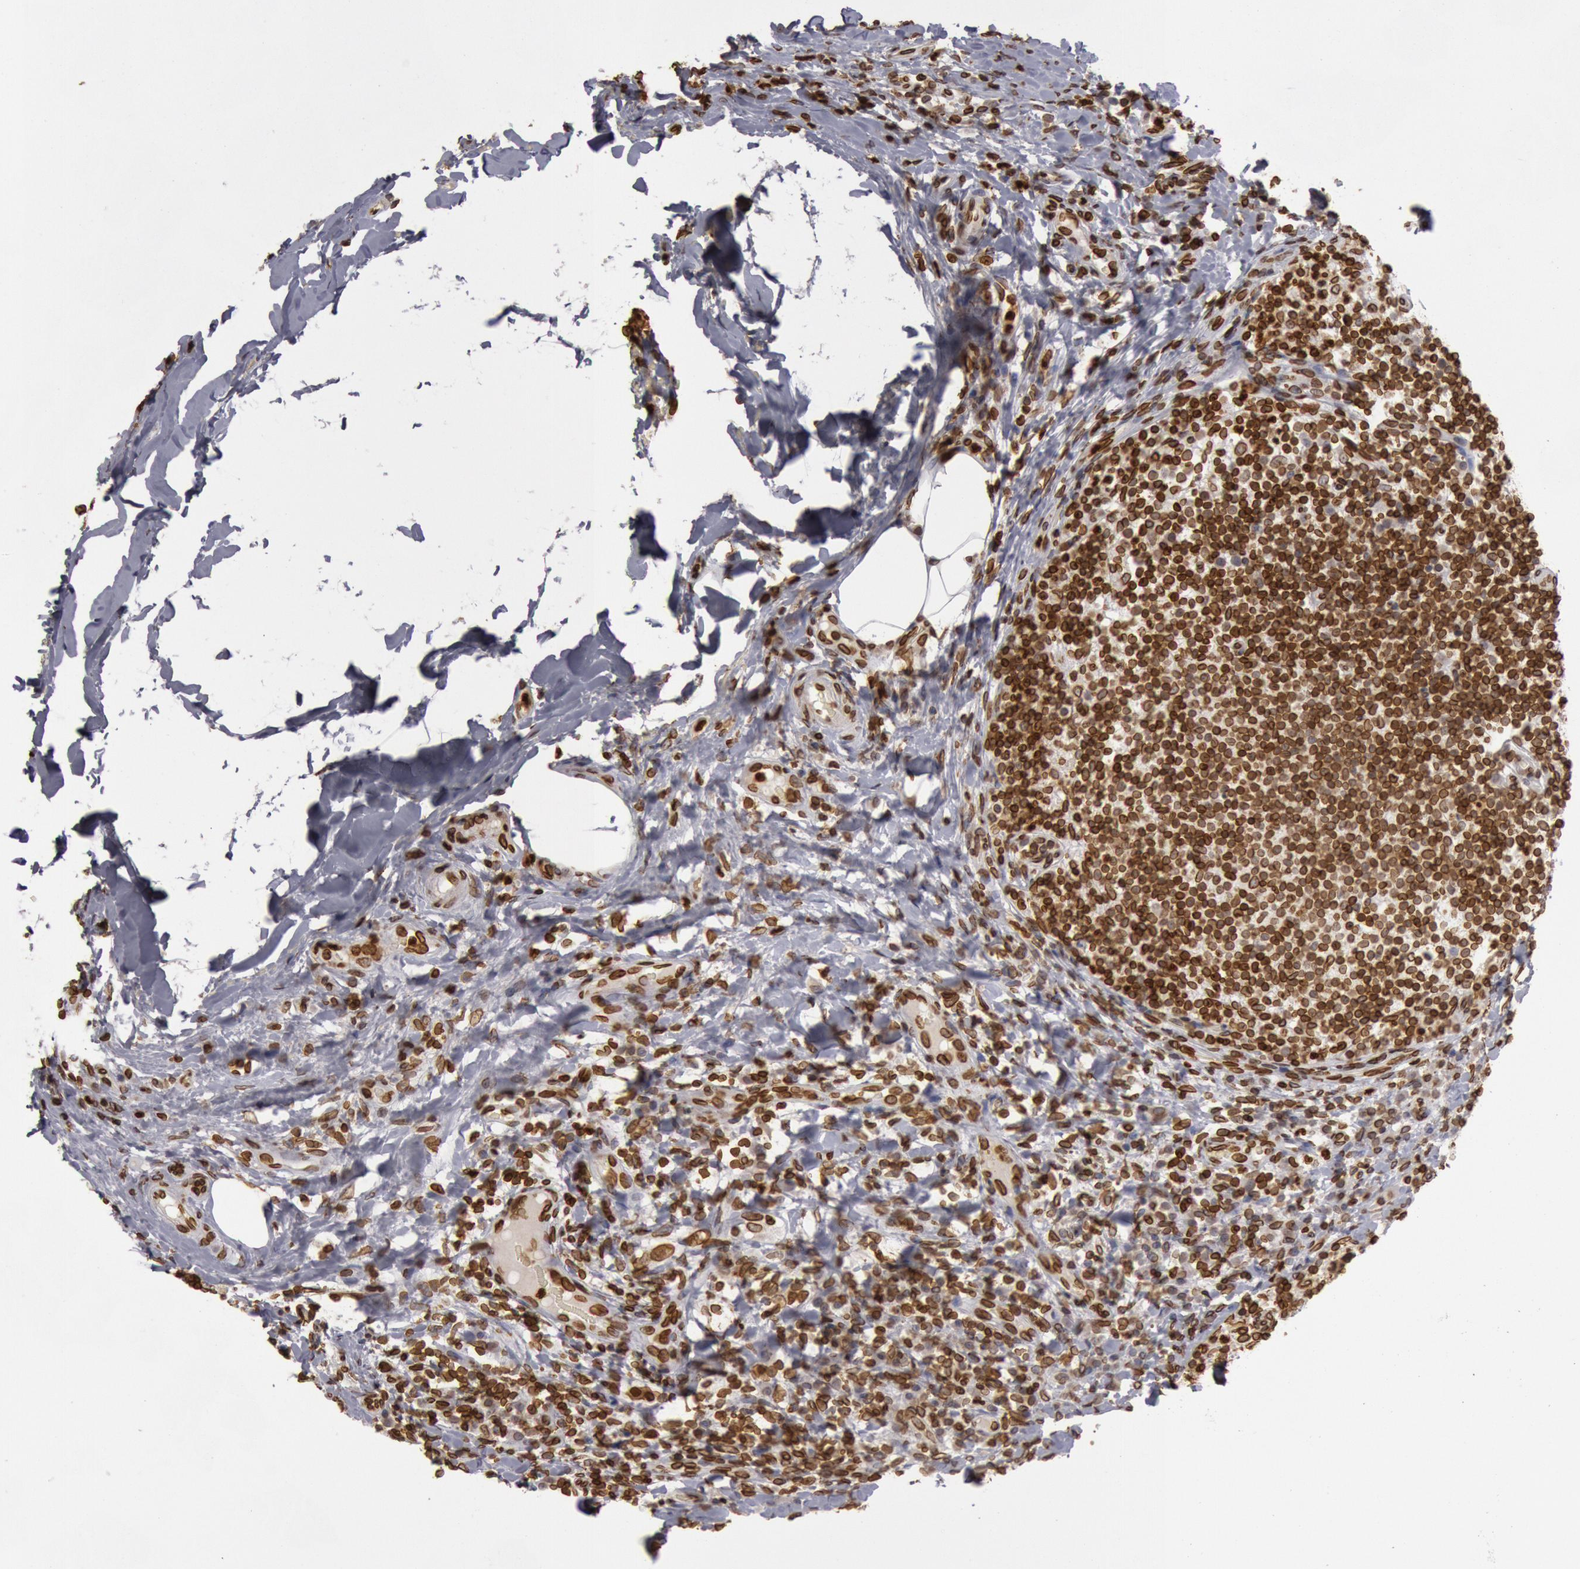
{"staining": {"intensity": "strong", "quantity": ">75%", "location": "nuclear"}, "tissue": "lymph node", "cell_type": "Germinal center cells", "image_type": "normal", "snomed": [{"axis": "morphology", "description": "Normal tissue, NOS"}, {"axis": "morphology", "description": "Inflammation, NOS"}, {"axis": "topography", "description": "Lymph node"}], "caption": "About >75% of germinal center cells in benign lymph node show strong nuclear protein staining as visualized by brown immunohistochemical staining.", "gene": "SUN2", "patient": {"sex": "male", "age": 46}}